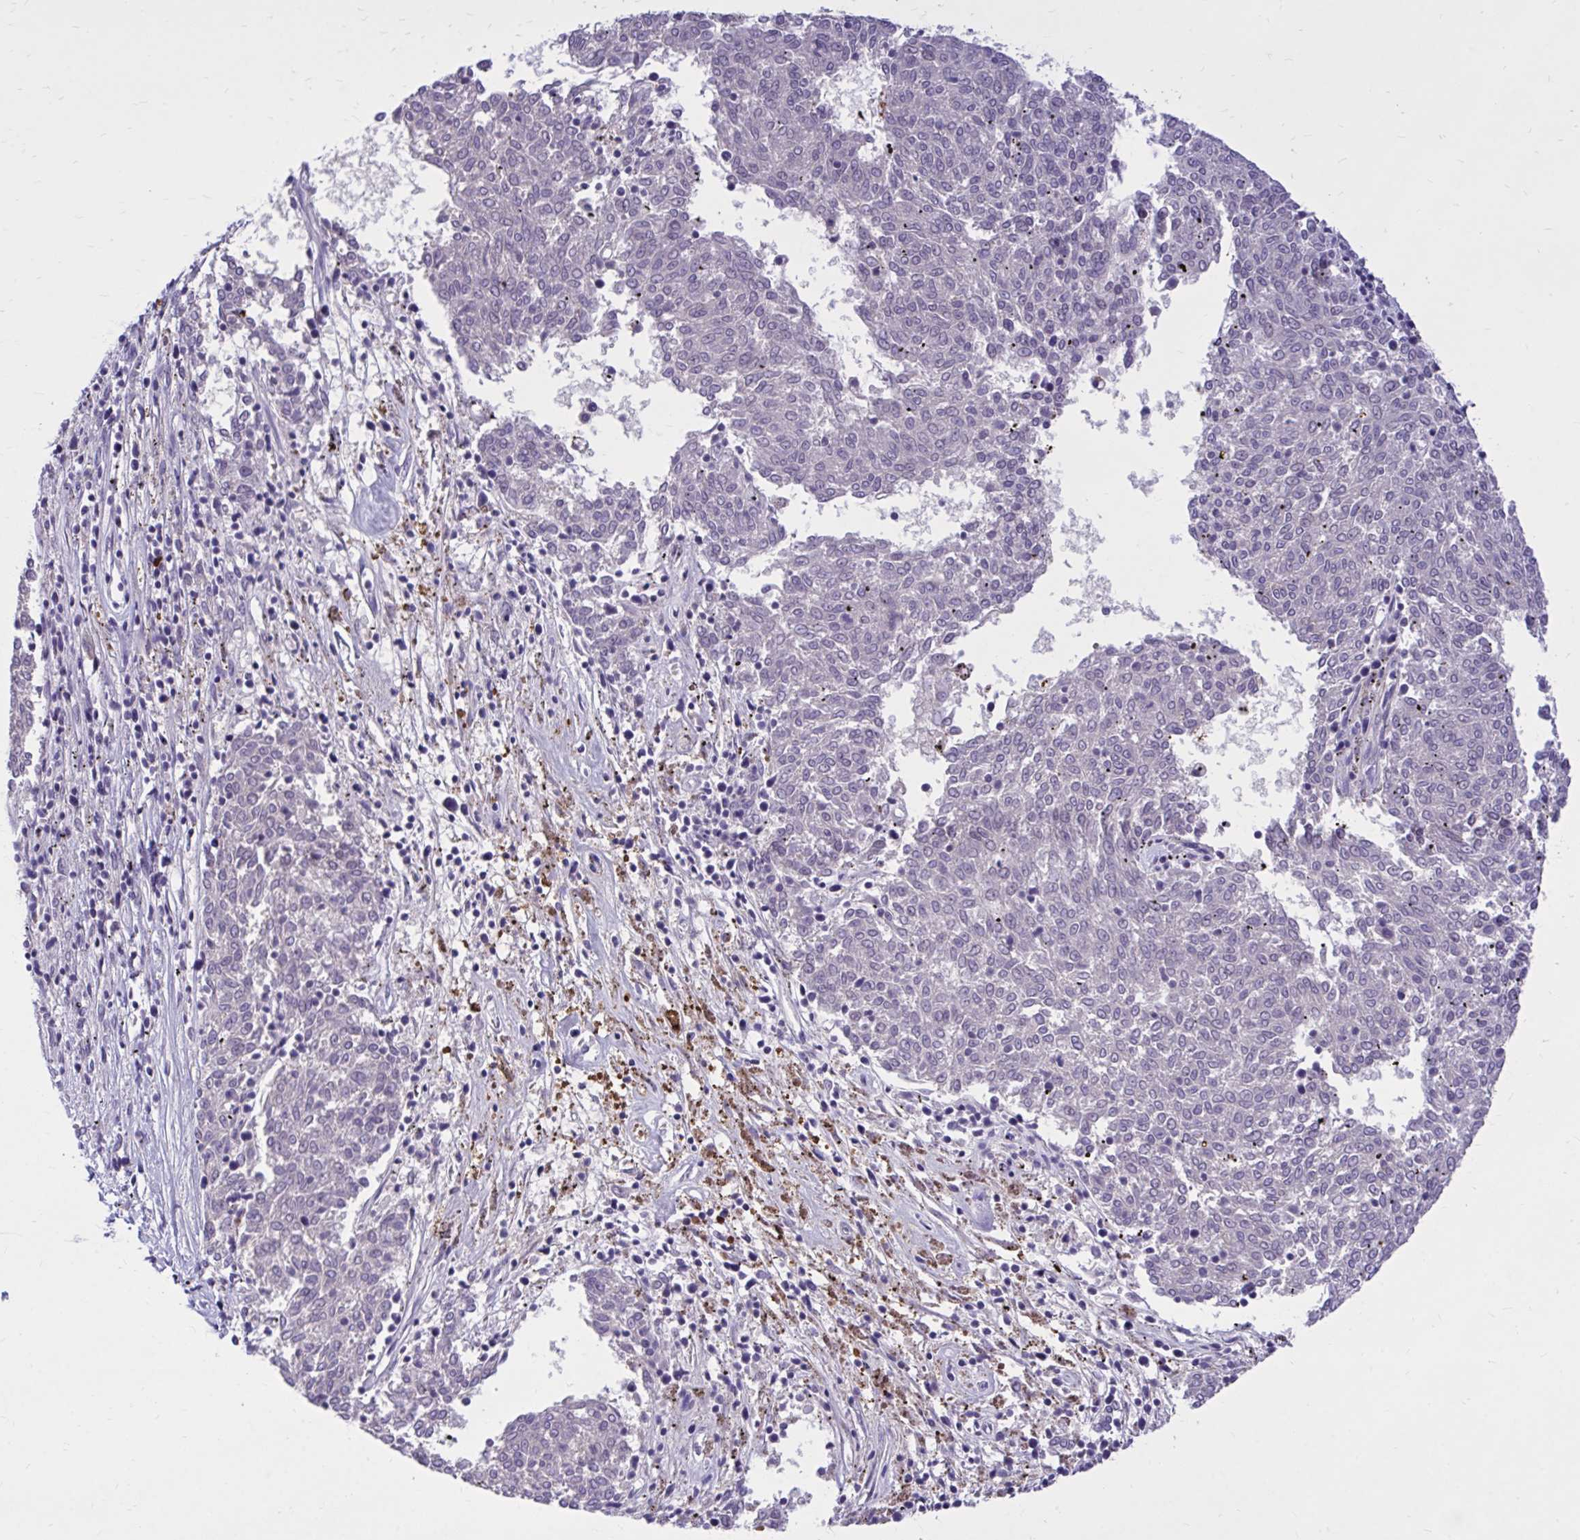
{"staining": {"intensity": "negative", "quantity": "none", "location": "none"}, "tissue": "melanoma", "cell_type": "Tumor cells", "image_type": "cancer", "snomed": [{"axis": "morphology", "description": "Malignant melanoma, NOS"}, {"axis": "topography", "description": "Skin"}], "caption": "Protein analysis of malignant melanoma shows no significant expression in tumor cells.", "gene": "ZBTB25", "patient": {"sex": "female", "age": 72}}